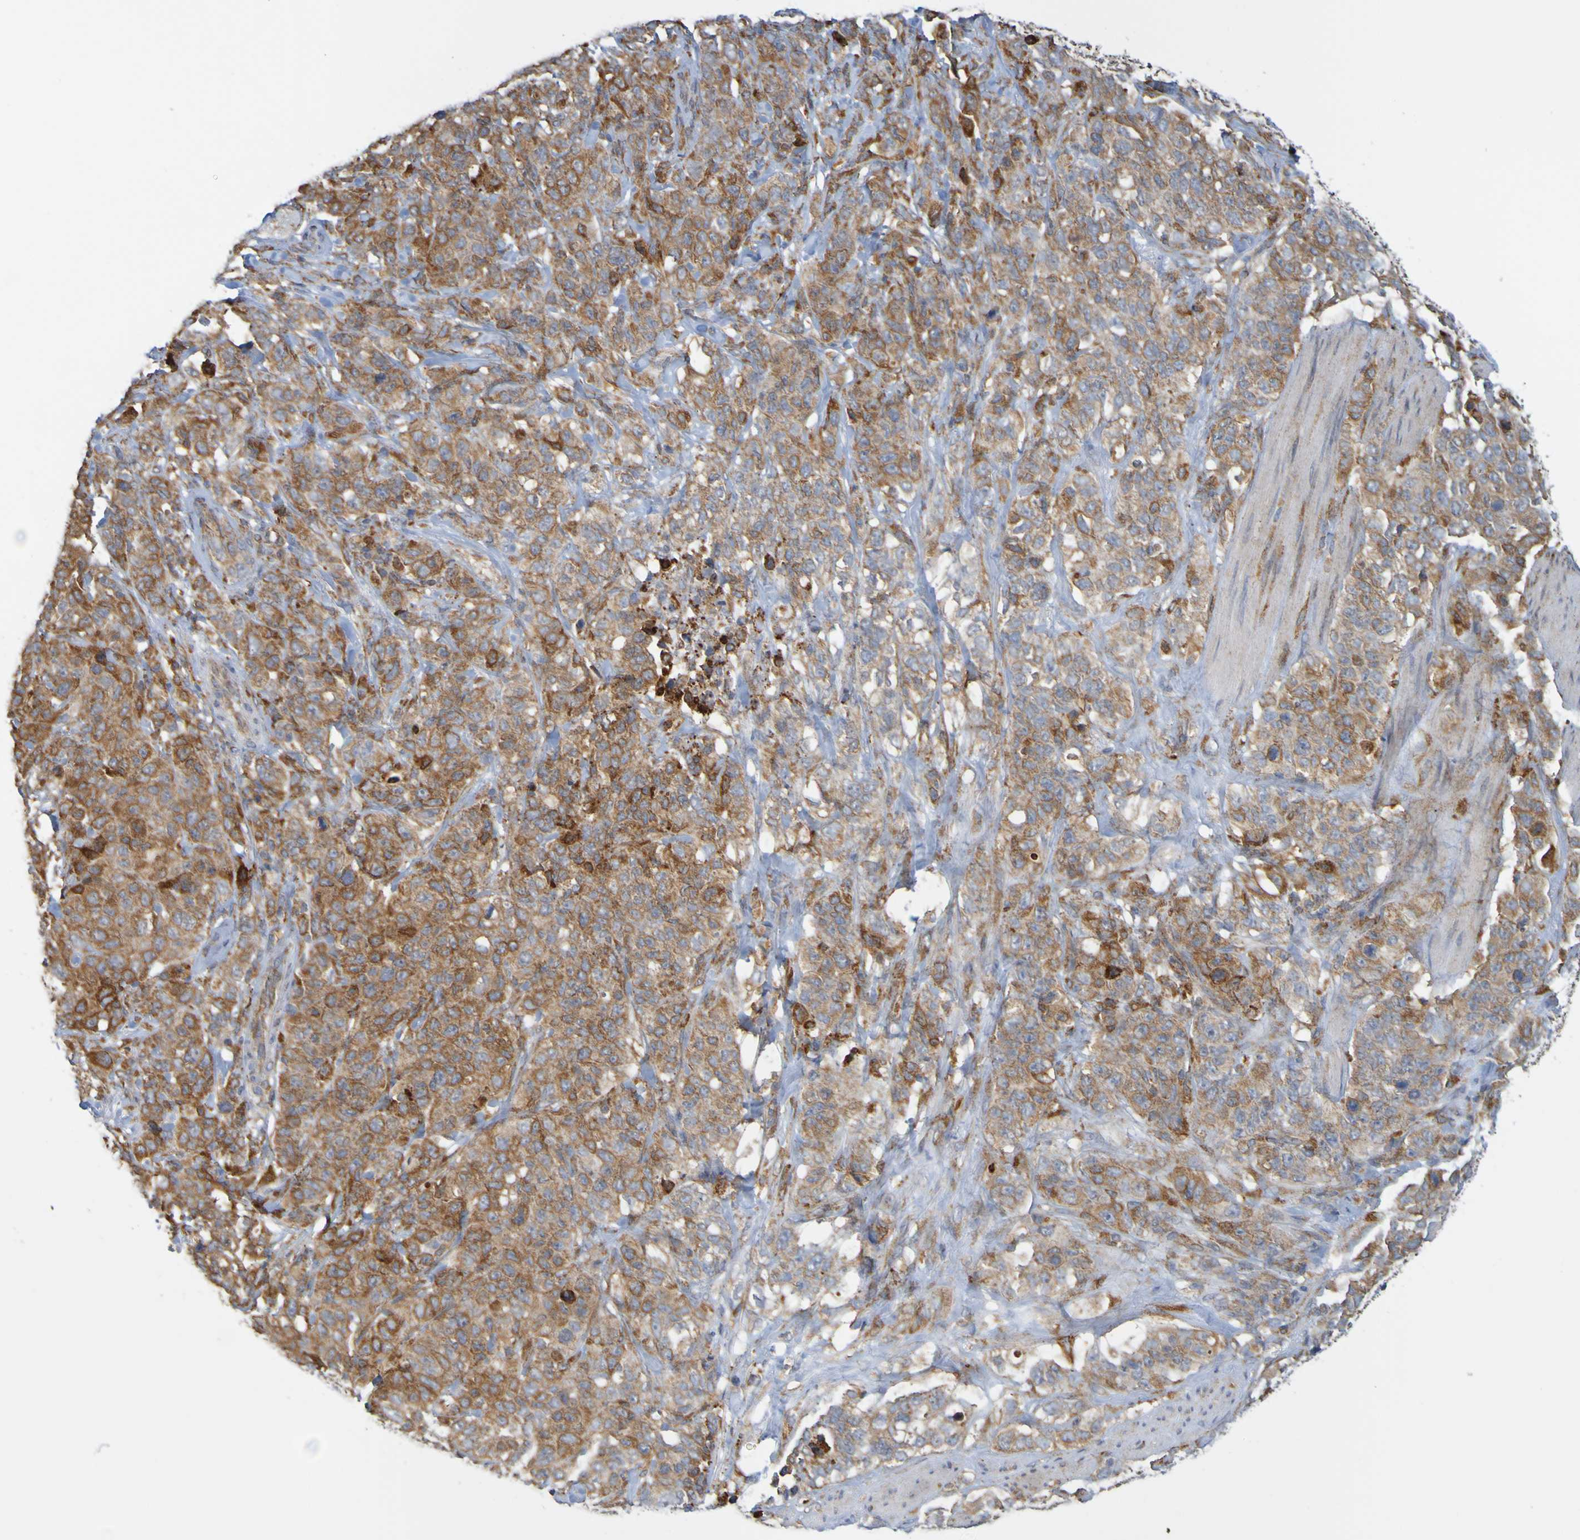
{"staining": {"intensity": "moderate", "quantity": ">75%", "location": "cytoplasmic/membranous"}, "tissue": "stomach cancer", "cell_type": "Tumor cells", "image_type": "cancer", "snomed": [{"axis": "morphology", "description": "Adenocarcinoma, NOS"}, {"axis": "topography", "description": "Stomach"}], "caption": "Approximately >75% of tumor cells in human stomach cancer (adenocarcinoma) display moderate cytoplasmic/membranous protein expression as visualized by brown immunohistochemical staining.", "gene": "PDIA3", "patient": {"sex": "male", "age": 48}}